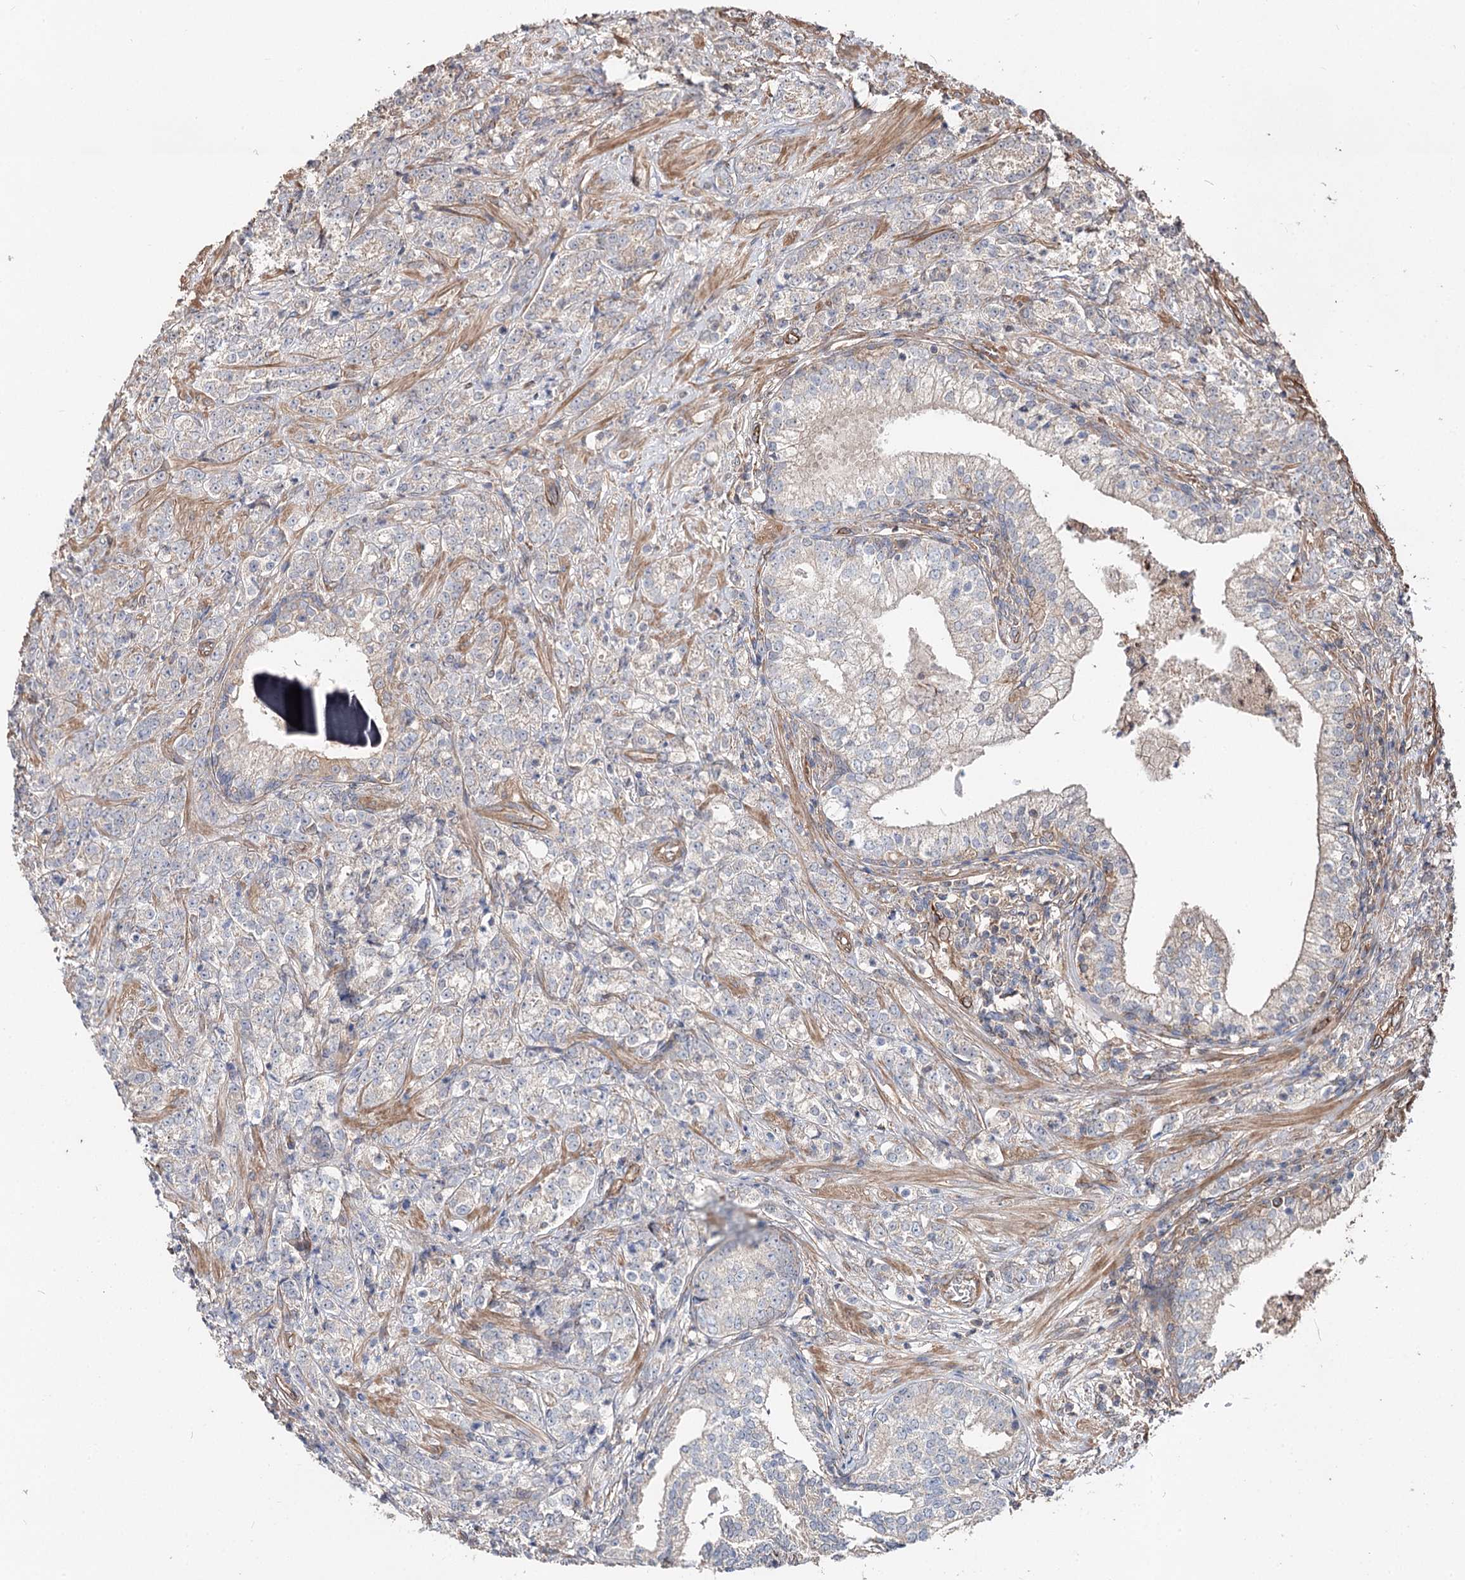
{"staining": {"intensity": "negative", "quantity": "none", "location": "none"}, "tissue": "prostate cancer", "cell_type": "Tumor cells", "image_type": "cancer", "snomed": [{"axis": "morphology", "description": "Adenocarcinoma, High grade"}, {"axis": "topography", "description": "Prostate"}], "caption": "High power microscopy micrograph of an IHC image of adenocarcinoma (high-grade) (prostate), revealing no significant staining in tumor cells. (Brightfield microscopy of DAB immunohistochemistry (IHC) at high magnification).", "gene": "SPART", "patient": {"sex": "male", "age": 69}}